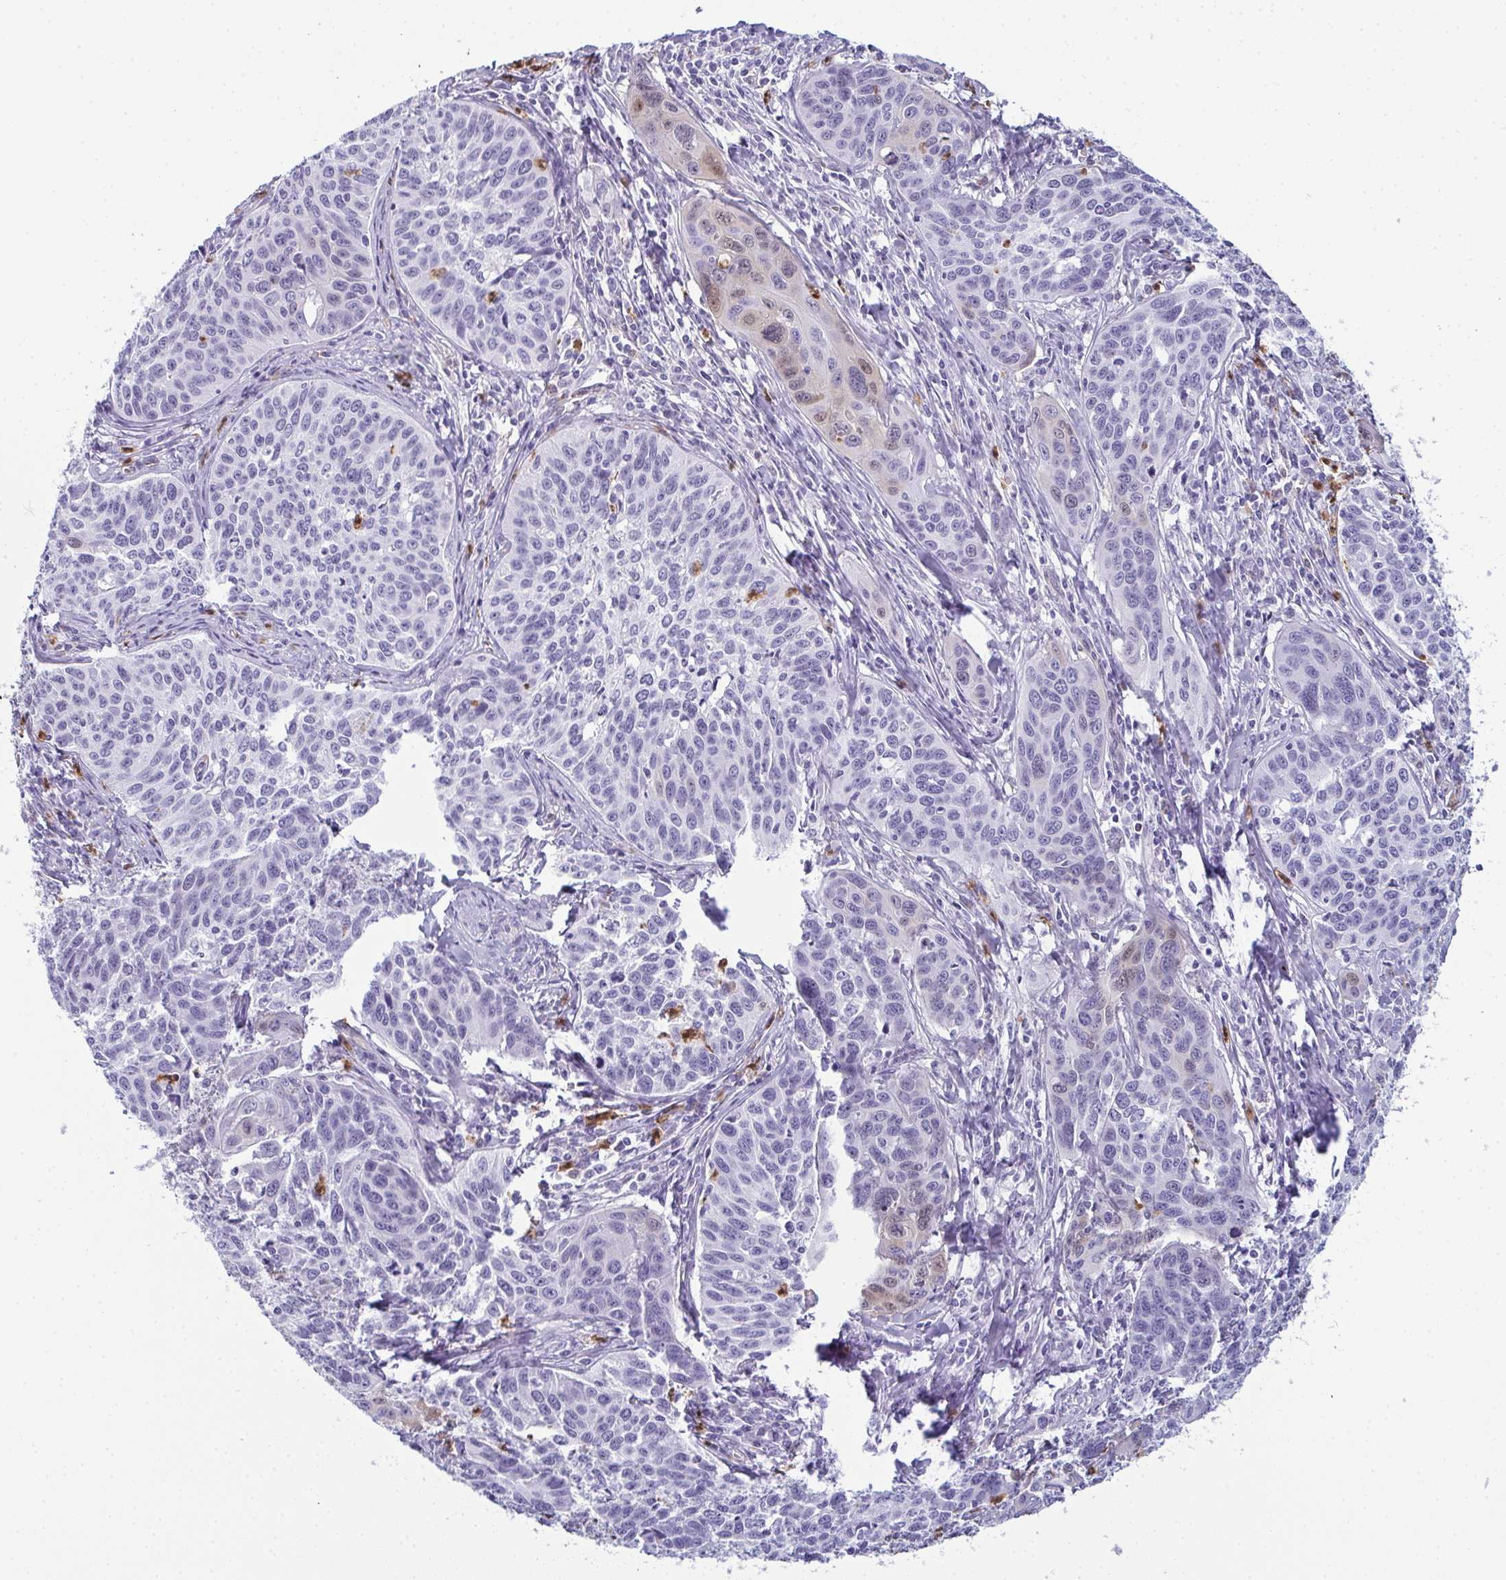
{"staining": {"intensity": "negative", "quantity": "none", "location": "none"}, "tissue": "cervical cancer", "cell_type": "Tumor cells", "image_type": "cancer", "snomed": [{"axis": "morphology", "description": "Squamous cell carcinoma, NOS"}, {"axis": "topography", "description": "Cervix"}], "caption": "This is an immunohistochemistry image of cervical squamous cell carcinoma. There is no positivity in tumor cells.", "gene": "CDA", "patient": {"sex": "female", "age": 31}}